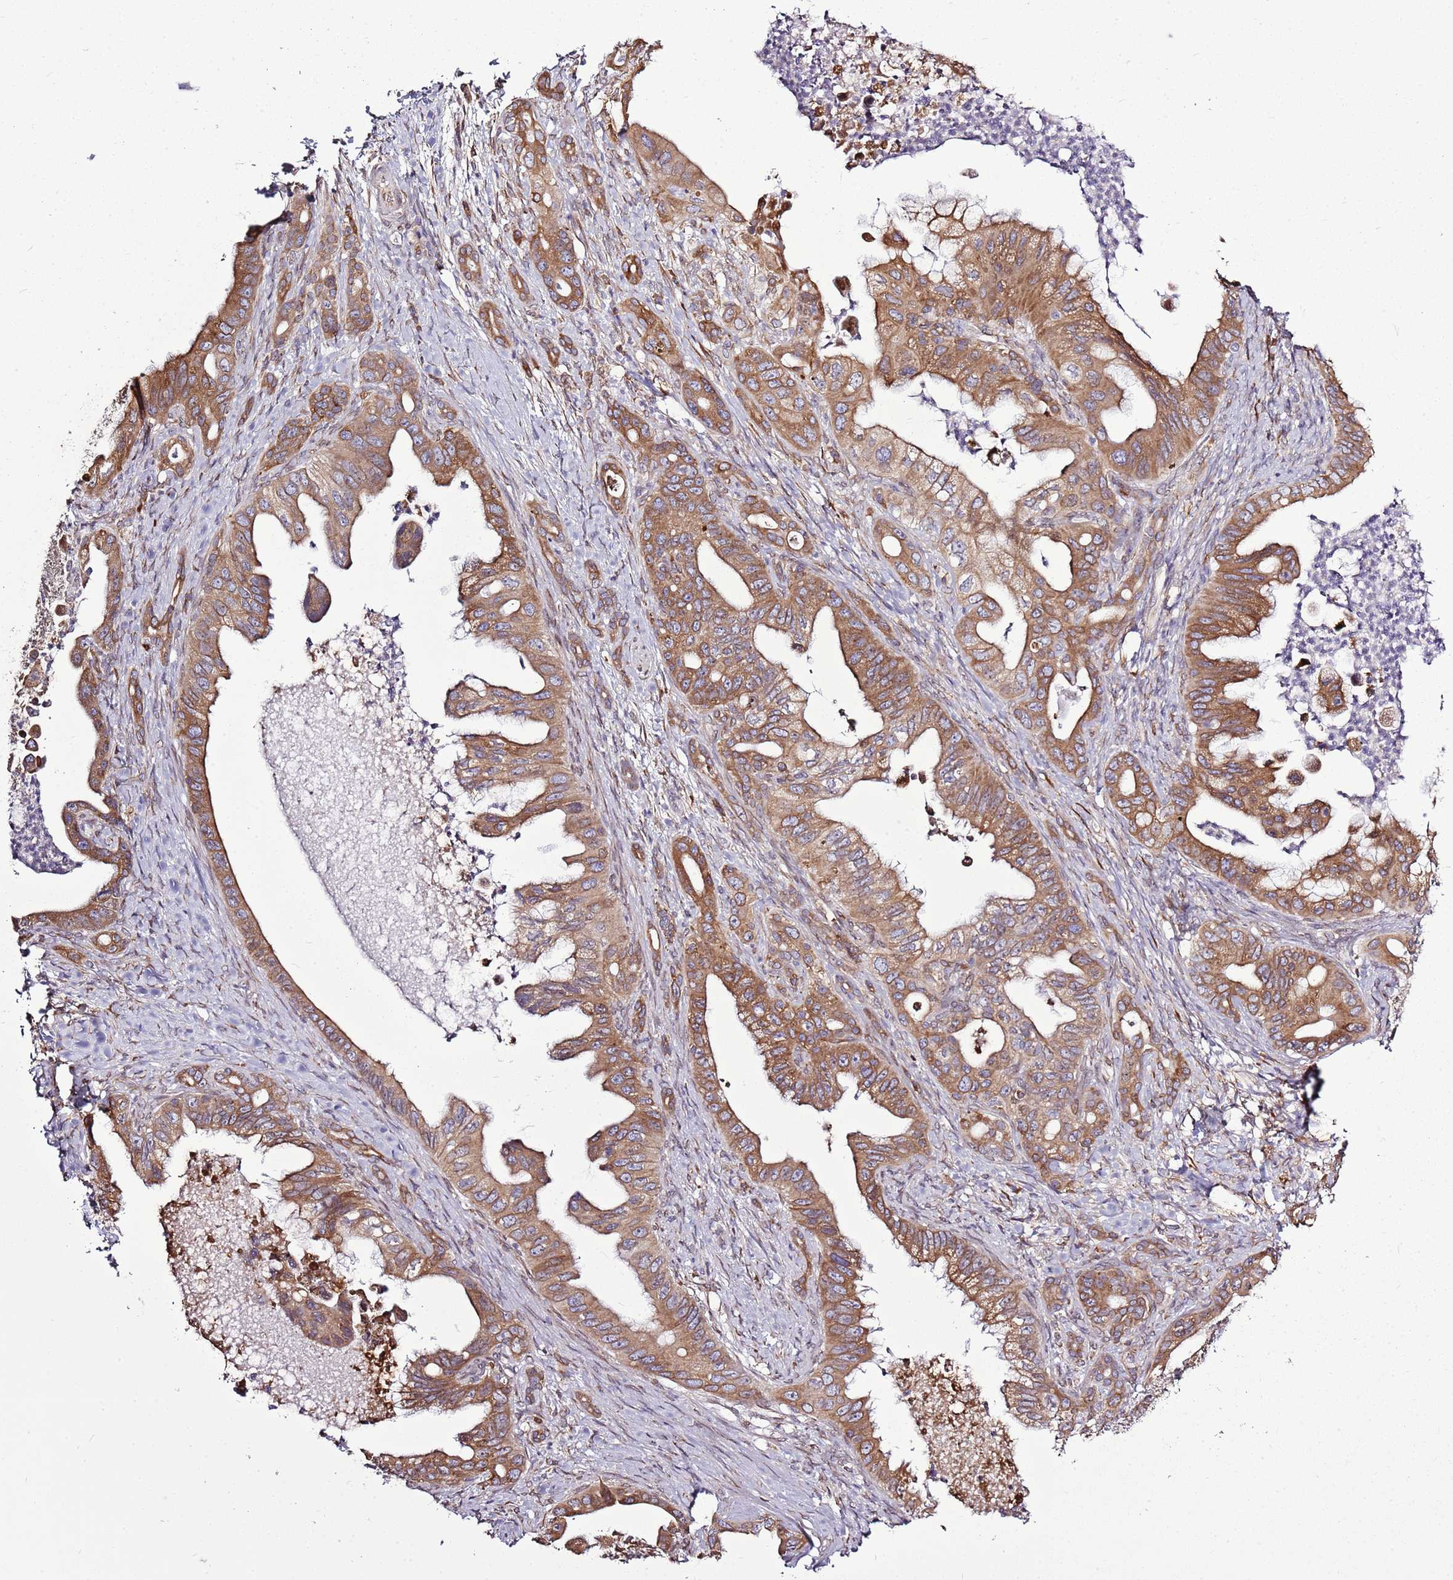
{"staining": {"intensity": "moderate", "quantity": ">75%", "location": "cytoplasmic/membranous"}, "tissue": "pancreatic cancer", "cell_type": "Tumor cells", "image_type": "cancer", "snomed": [{"axis": "morphology", "description": "Adenocarcinoma, NOS"}, {"axis": "topography", "description": "Pancreas"}], "caption": "Adenocarcinoma (pancreatic) stained with a protein marker exhibits moderate staining in tumor cells.", "gene": "TMED10", "patient": {"sex": "male", "age": 58}}